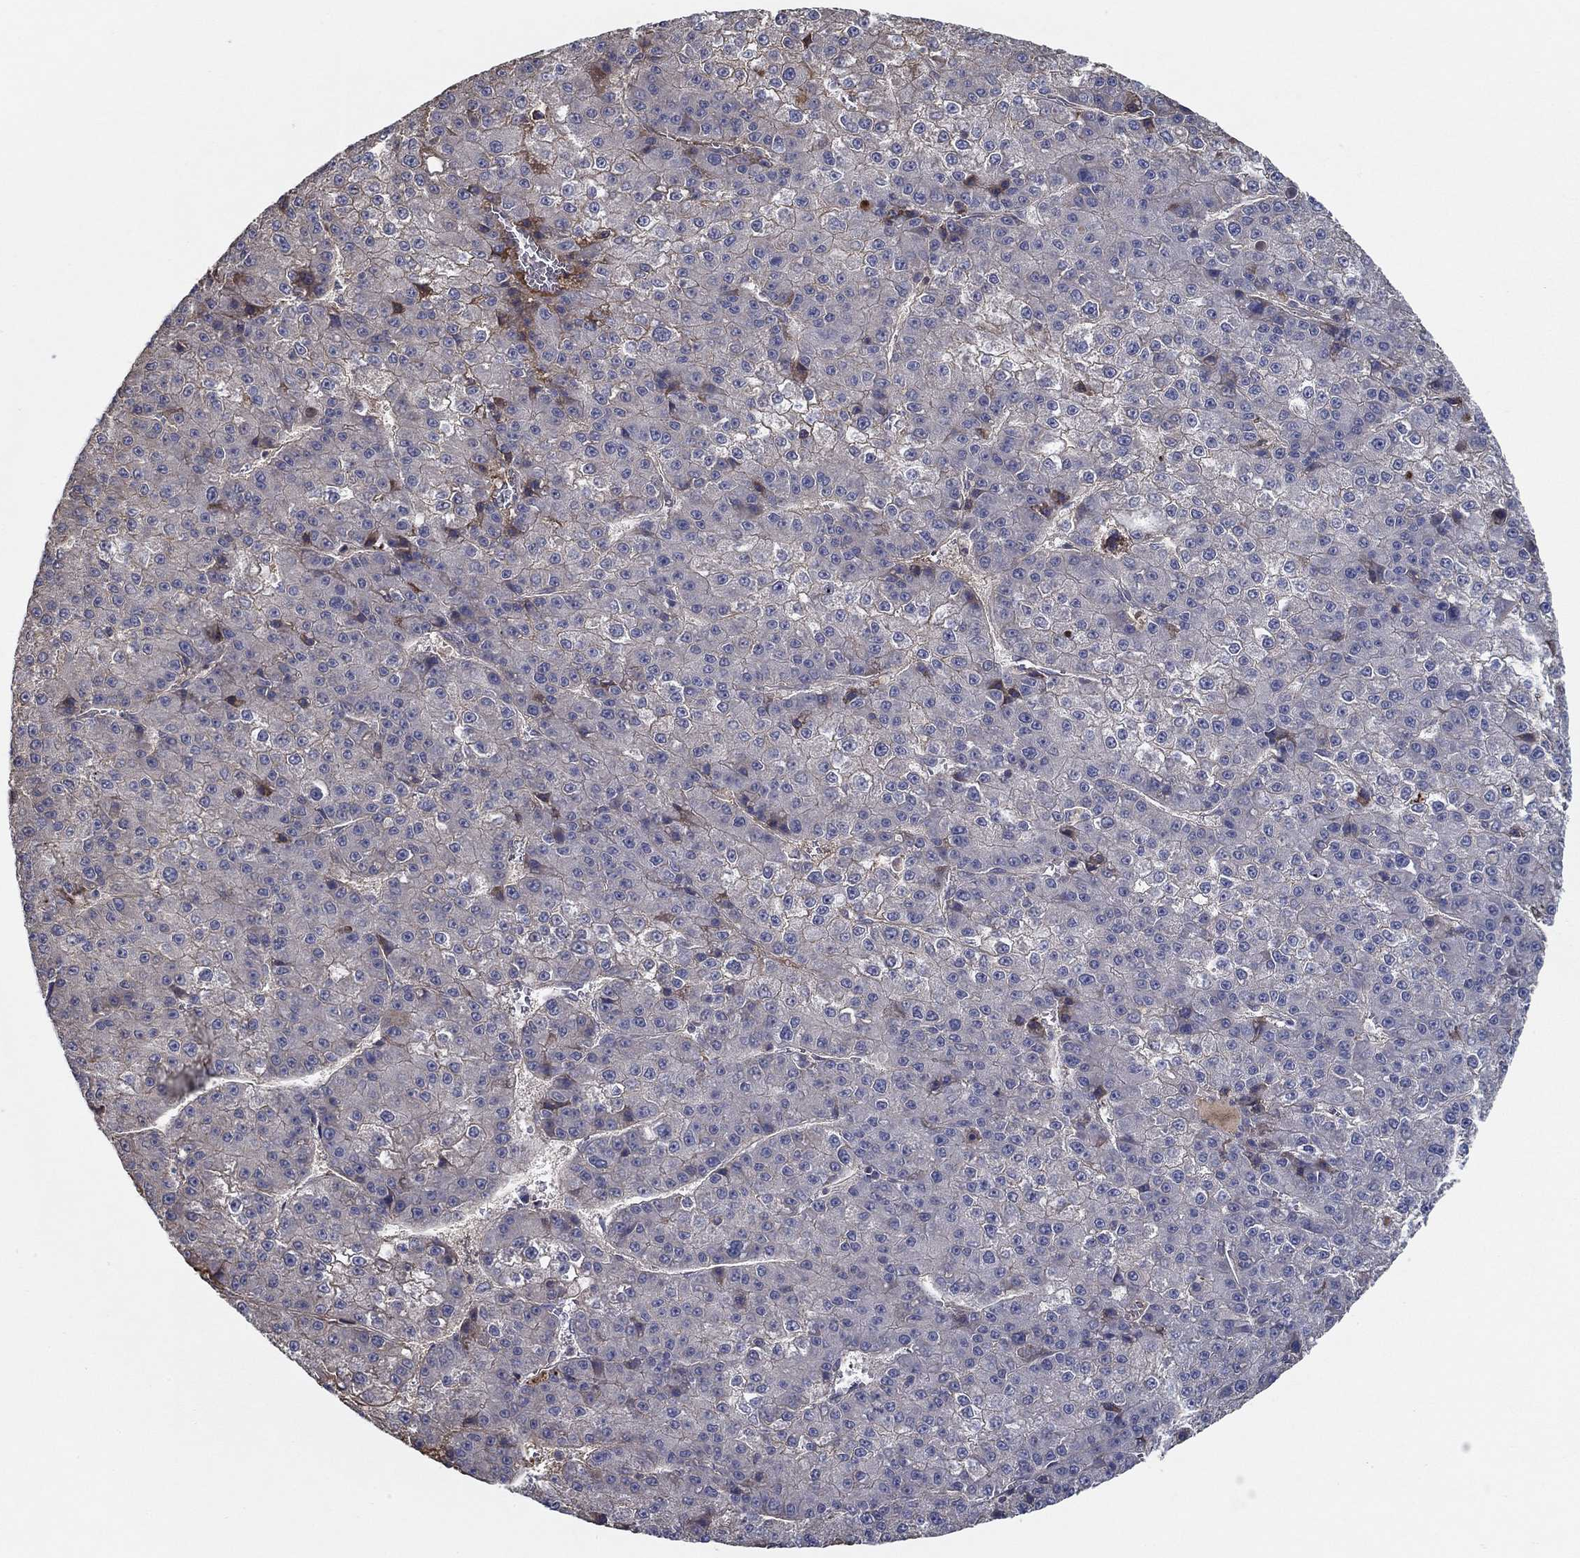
{"staining": {"intensity": "negative", "quantity": "none", "location": "none"}, "tissue": "liver cancer", "cell_type": "Tumor cells", "image_type": "cancer", "snomed": [{"axis": "morphology", "description": "Carcinoma, Hepatocellular, NOS"}, {"axis": "topography", "description": "Liver"}], "caption": "IHC of liver hepatocellular carcinoma demonstrates no expression in tumor cells.", "gene": "IL10", "patient": {"sex": "female", "age": 73}}